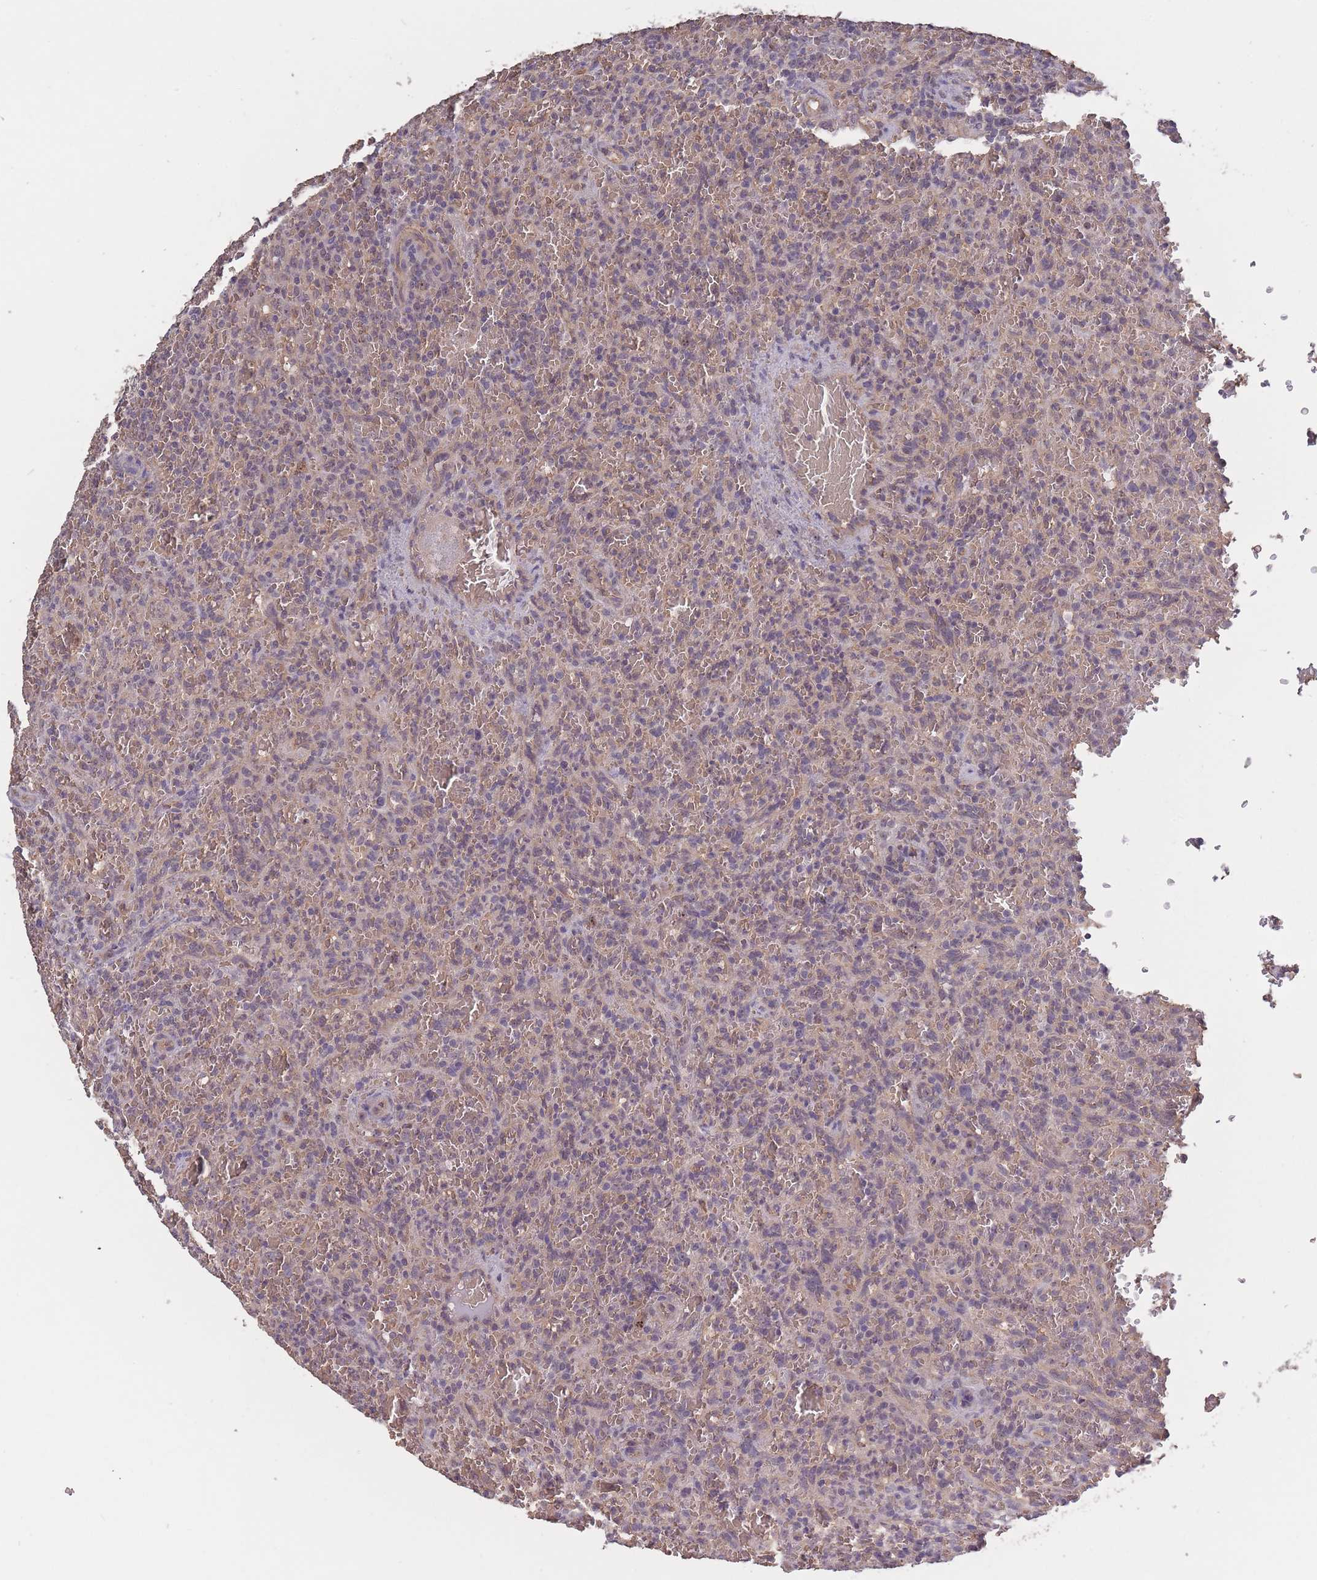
{"staining": {"intensity": "negative", "quantity": "none", "location": "none"}, "tissue": "lymphoma", "cell_type": "Tumor cells", "image_type": "cancer", "snomed": [{"axis": "morphology", "description": "Malignant lymphoma, non-Hodgkin's type, Low grade"}, {"axis": "topography", "description": "Spleen"}], "caption": "Protein analysis of malignant lymphoma, non-Hodgkin's type (low-grade) demonstrates no significant positivity in tumor cells.", "gene": "KIAA1755", "patient": {"sex": "female", "age": 64}}